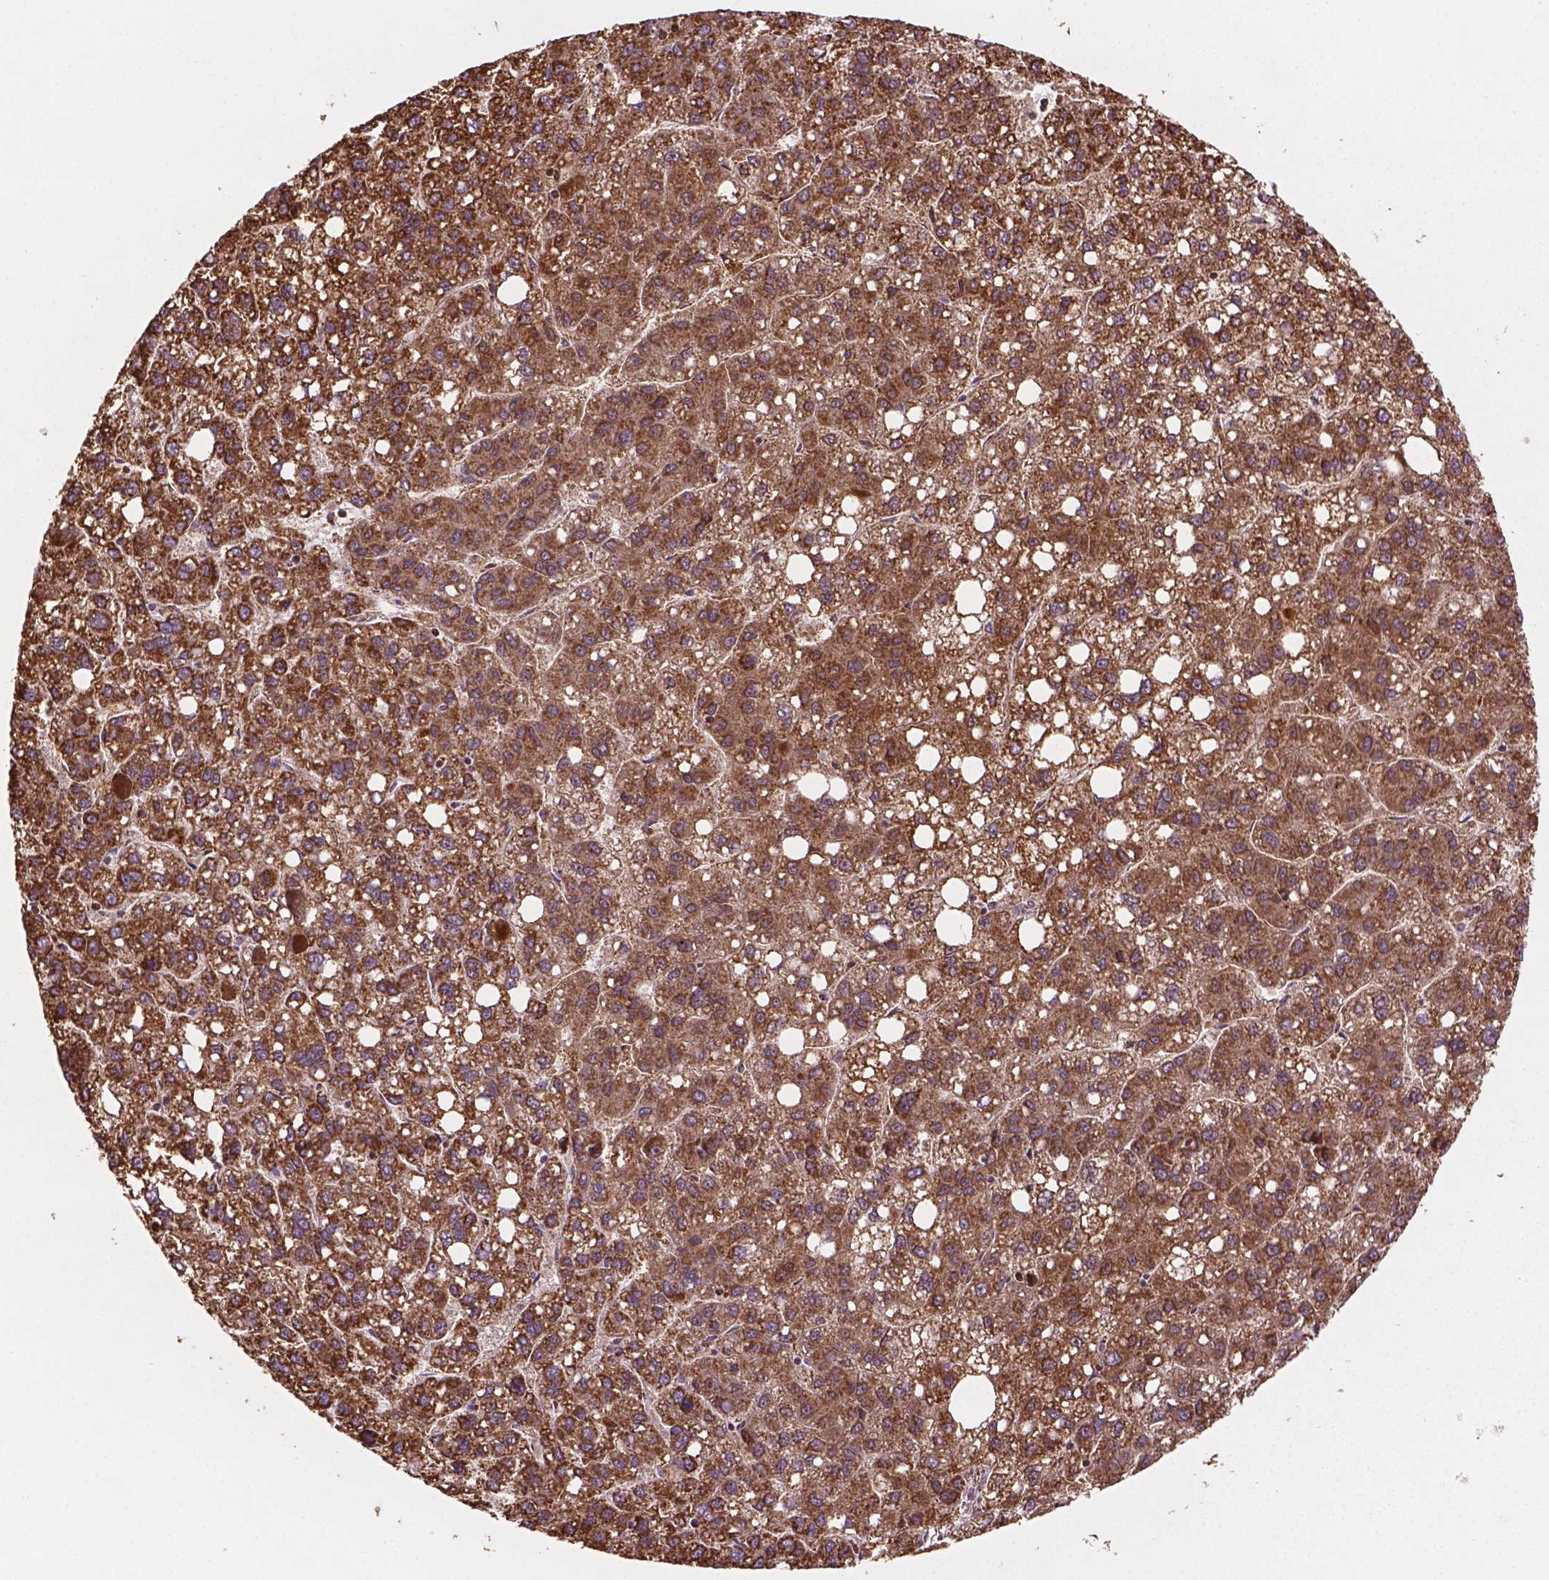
{"staining": {"intensity": "moderate", "quantity": "25%-75%", "location": "cytoplasmic/membranous"}, "tissue": "liver cancer", "cell_type": "Tumor cells", "image_type": "cancer", "snomed": [{"axis": "morphology", "description": "Carcinoma, Hepatocellular, NOS"}, {"axis": "topography", "description": "Liver"}], "caption": "Human liver hepatocellular carcinoma stained for a protein (brown) exhibits moderate cytoplasmic/membranous positive staining in approximately 25%-75% of tumor cells.", "gene": "HS3ST3A1", "patient": {"sex": "female", "age": 82}}